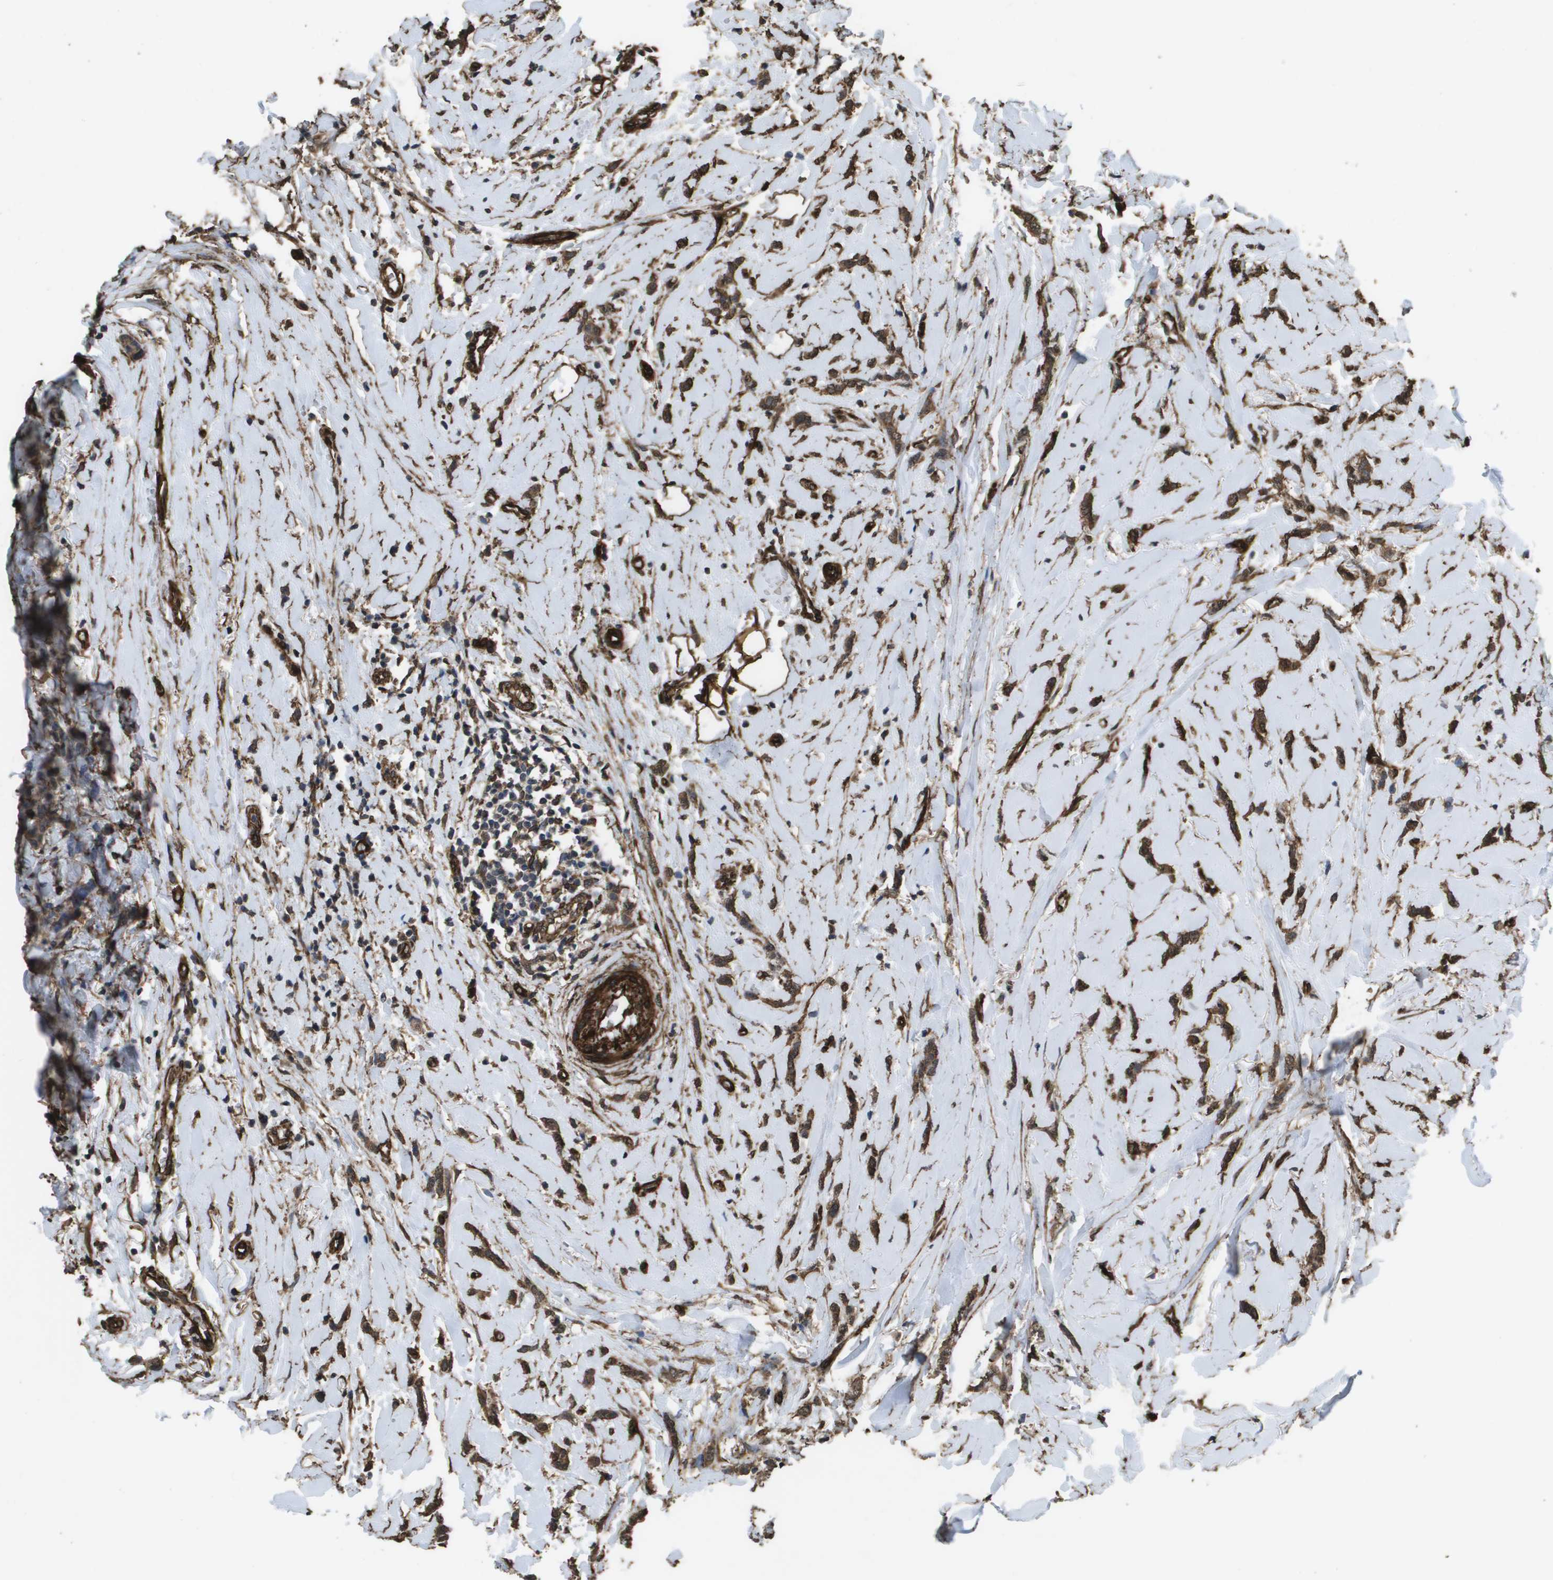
{"staining": {"intensity": "moderate", "quantity": ">75%", "location": "cytoplasmic/membranous,nuclear"}, "tissue": "breast cancer", "cell_type": "Tumor cells", "image_type": "cancer", "snomed": [{"axis": "morphology", "description": "Lobular carcinoma"}, {"axis": "topography", "description": "Skin"}, {"axis": "topography", "description": "Breast"}], "caption": "Human lobular carcinoma (breast) stained with a brown dye reveals moderate cytoplasmic/membranous and nuclear positive staining in approximately >75% of tumor cells.", "gene": "AAMP", "patient": {"sex": "female", "age": 46}}